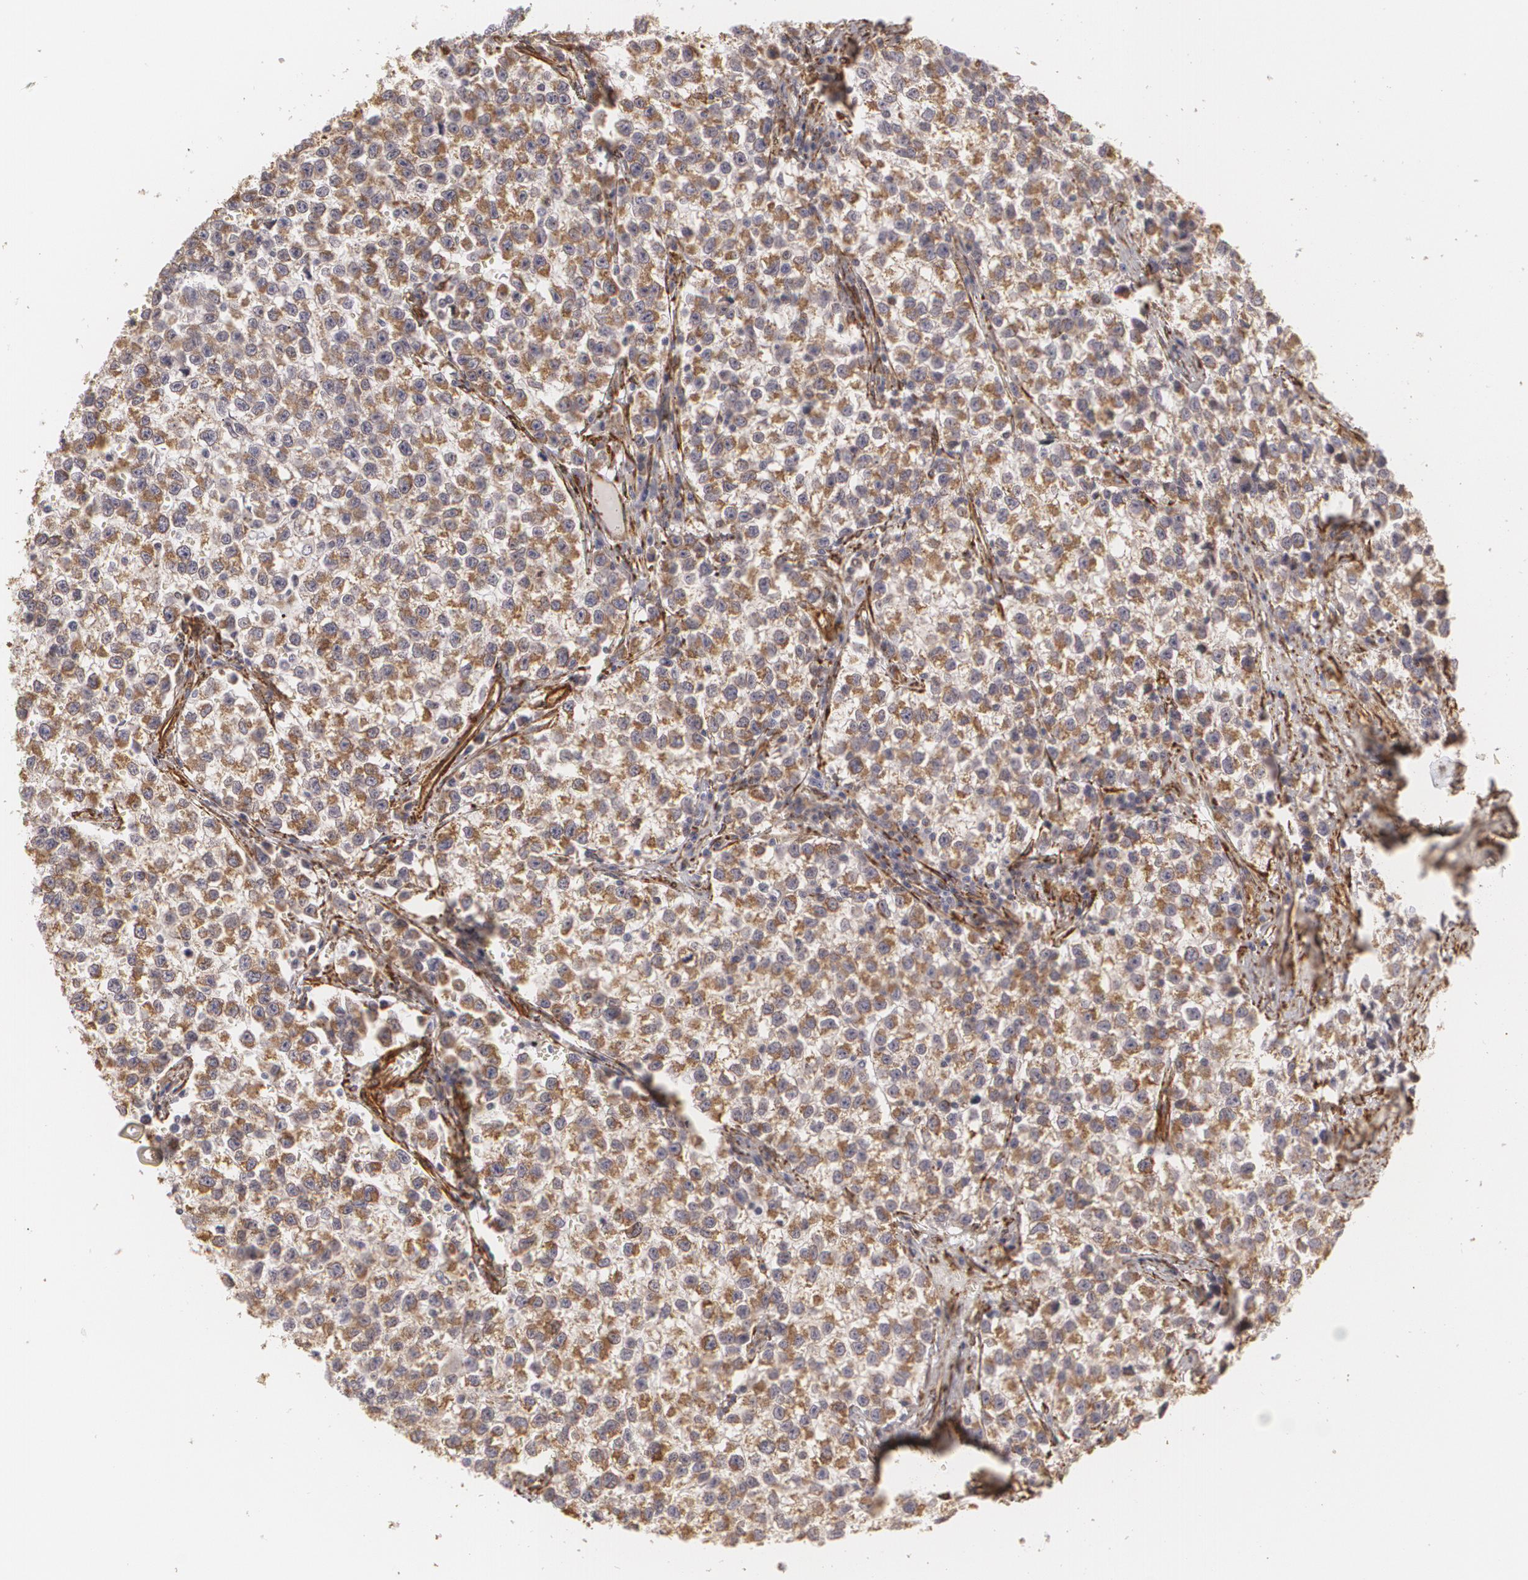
{"staining": {"intensity": "moderate", "quantity": ">75%", "location": "cytoplasmic/membranous"}, "tissue": "testis cancer", "cell_type": "Tumor cells", "image_type": "cancer", "snomed": [{"axis": "morphology", "description": "Seminoma, NOS"}, {"axis": "topography", "description": "Testis"}], "caption": "Approximately >75% of tumor cells in human testis cancer (seminoma) exhibit moderate cytoplasmic/membranous protein positivity as visualized by brown immunohistochemical staining.", "gene": "CYB5R3", "patient": {"sex": "male", "age": 35}}